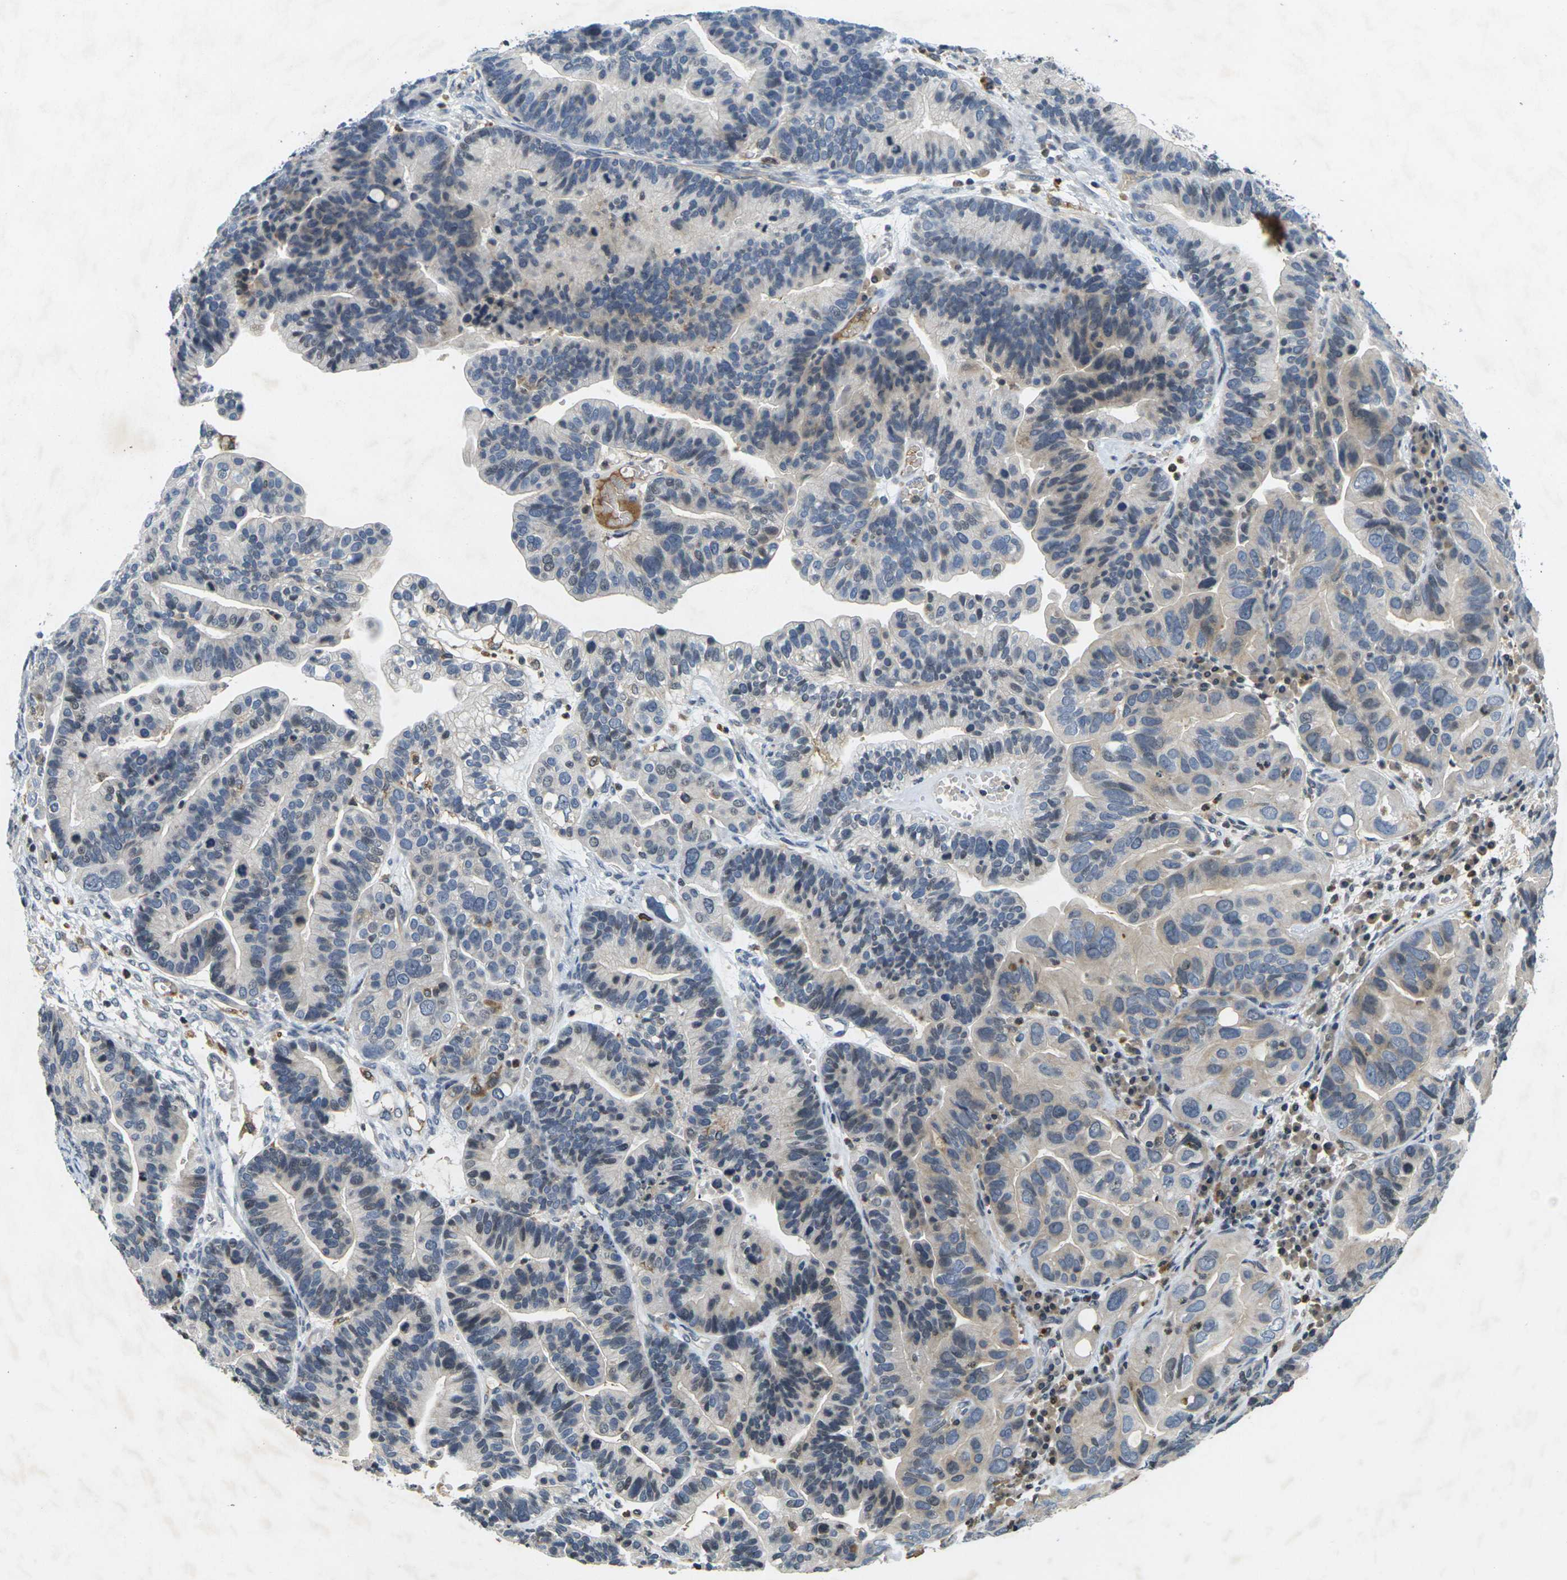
{"staining": {"intensity": "weak", "quantity": "<25%", "location": "cytoplasmic/membranous"}, "tissue": "ovarian cancer", "cell_type": "Tumor cells", "image_type": "cancer", "snomed": [{"axis": "morphology", "description": "Cystadenocarcinoma, serous, NOS"}, {"axis": "topography", "description": "Ovary"}], "caption": "IHC histopathology image of neoplastic tissue: human ovarian cancer (serous cystadenocarcinoma) stained with DAB (3,3'-diaminobenzidine) shows no significant protein expression in tumor cells.", "gene": "C1QC", "patient": {"sex": "female", "age": 56}}